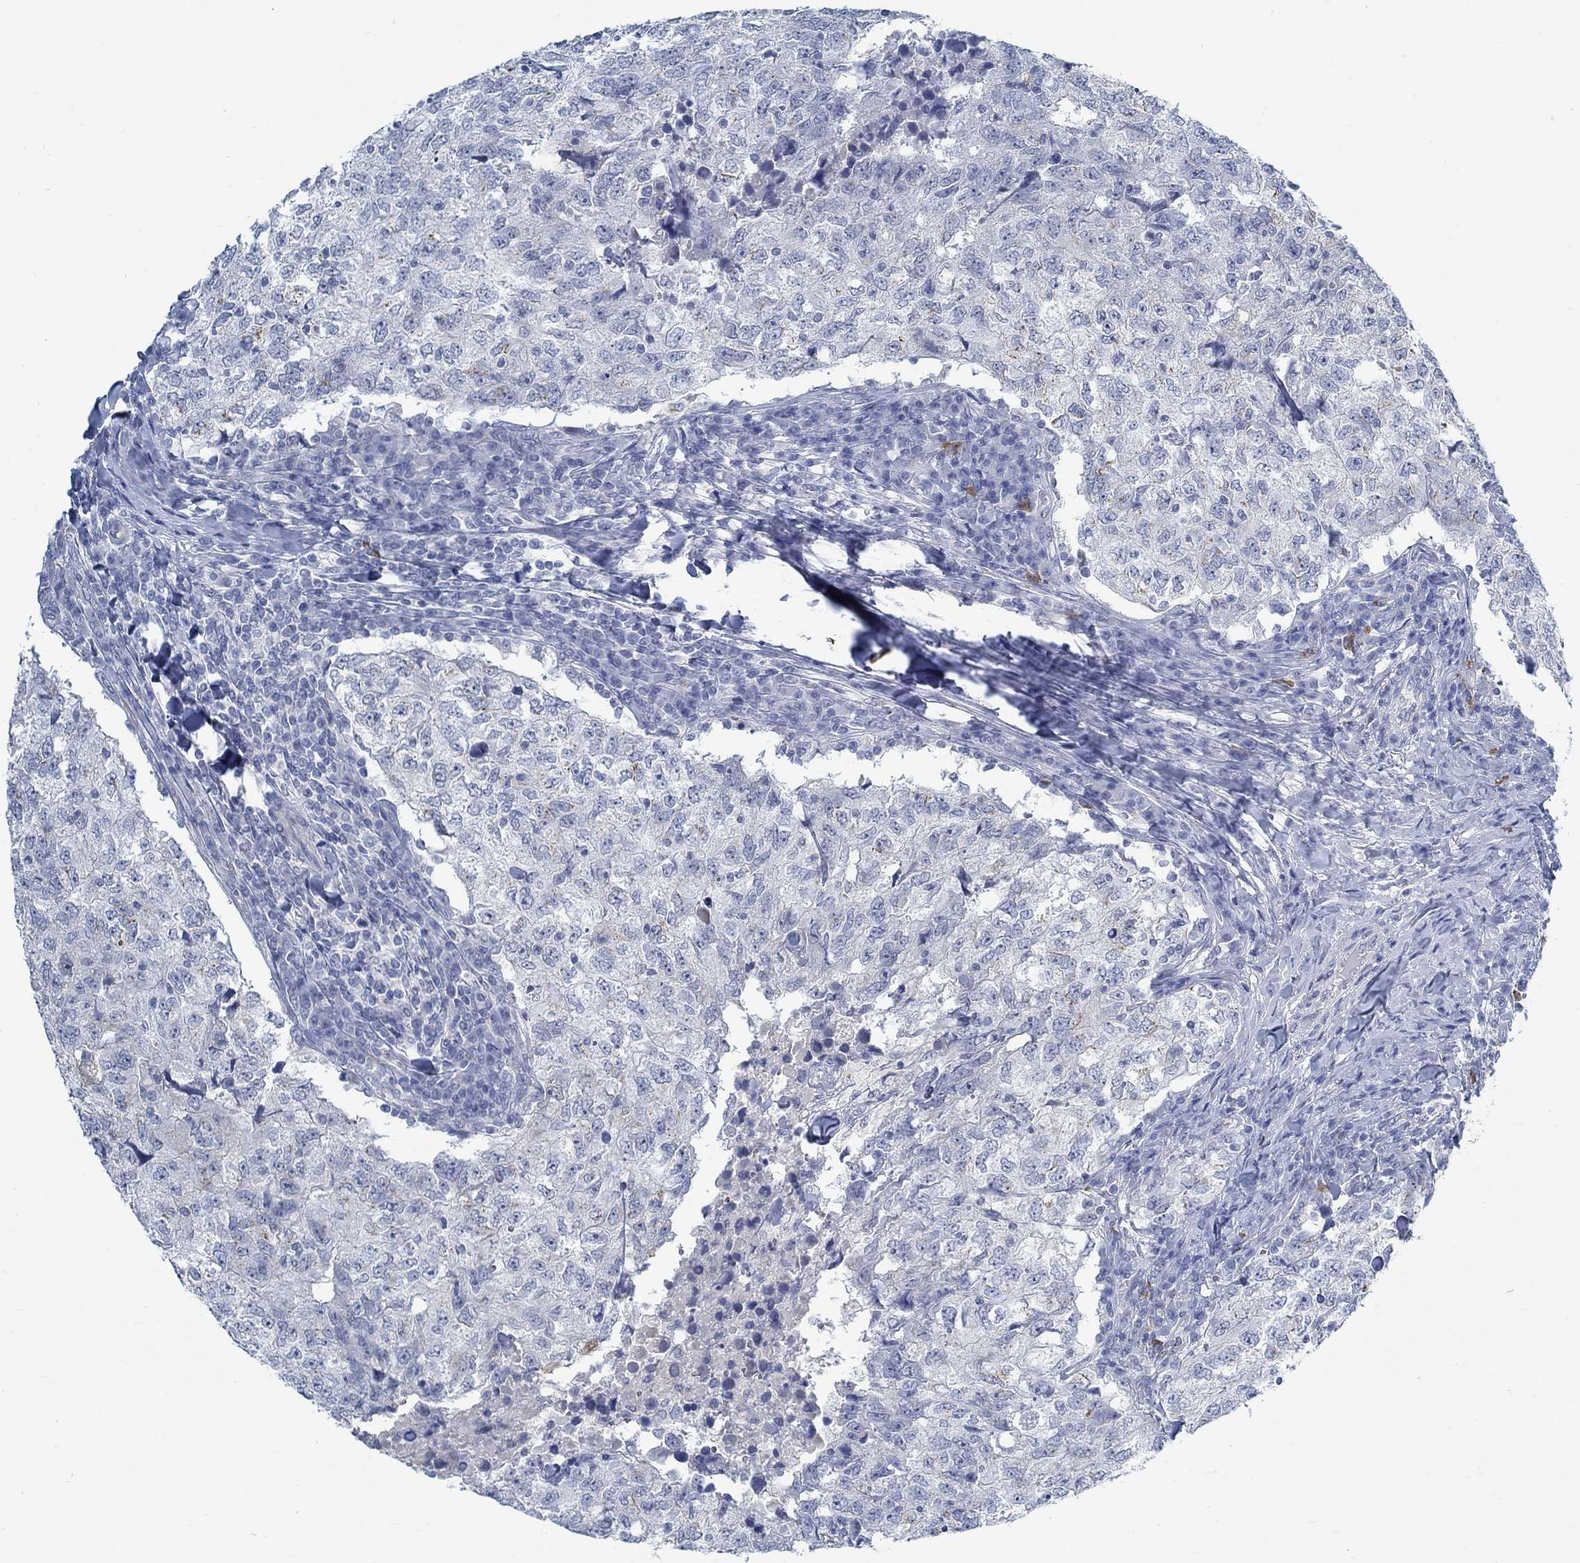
{"staining": {"intensity": "strong", "quantity": "<25%", "location": "cytoplasmic/membranous"}, "tissue": "breast cancer", "cell_type": "Tumor cells", "image_type": "cancer", "snomed": [{"axis": "morphology", "description": "Duct carcinoma"}, {"axis": "topography", "description": "Breast"}], "caption": "Protein staining of infiltrating ductal carcinoma (breast) tissue exhibits strong cytoplasmic/membranous positivity in approximately <25% of tumor cells.", "gene": "TEKT4", "patient": {"sex": "female", "age": 30}}